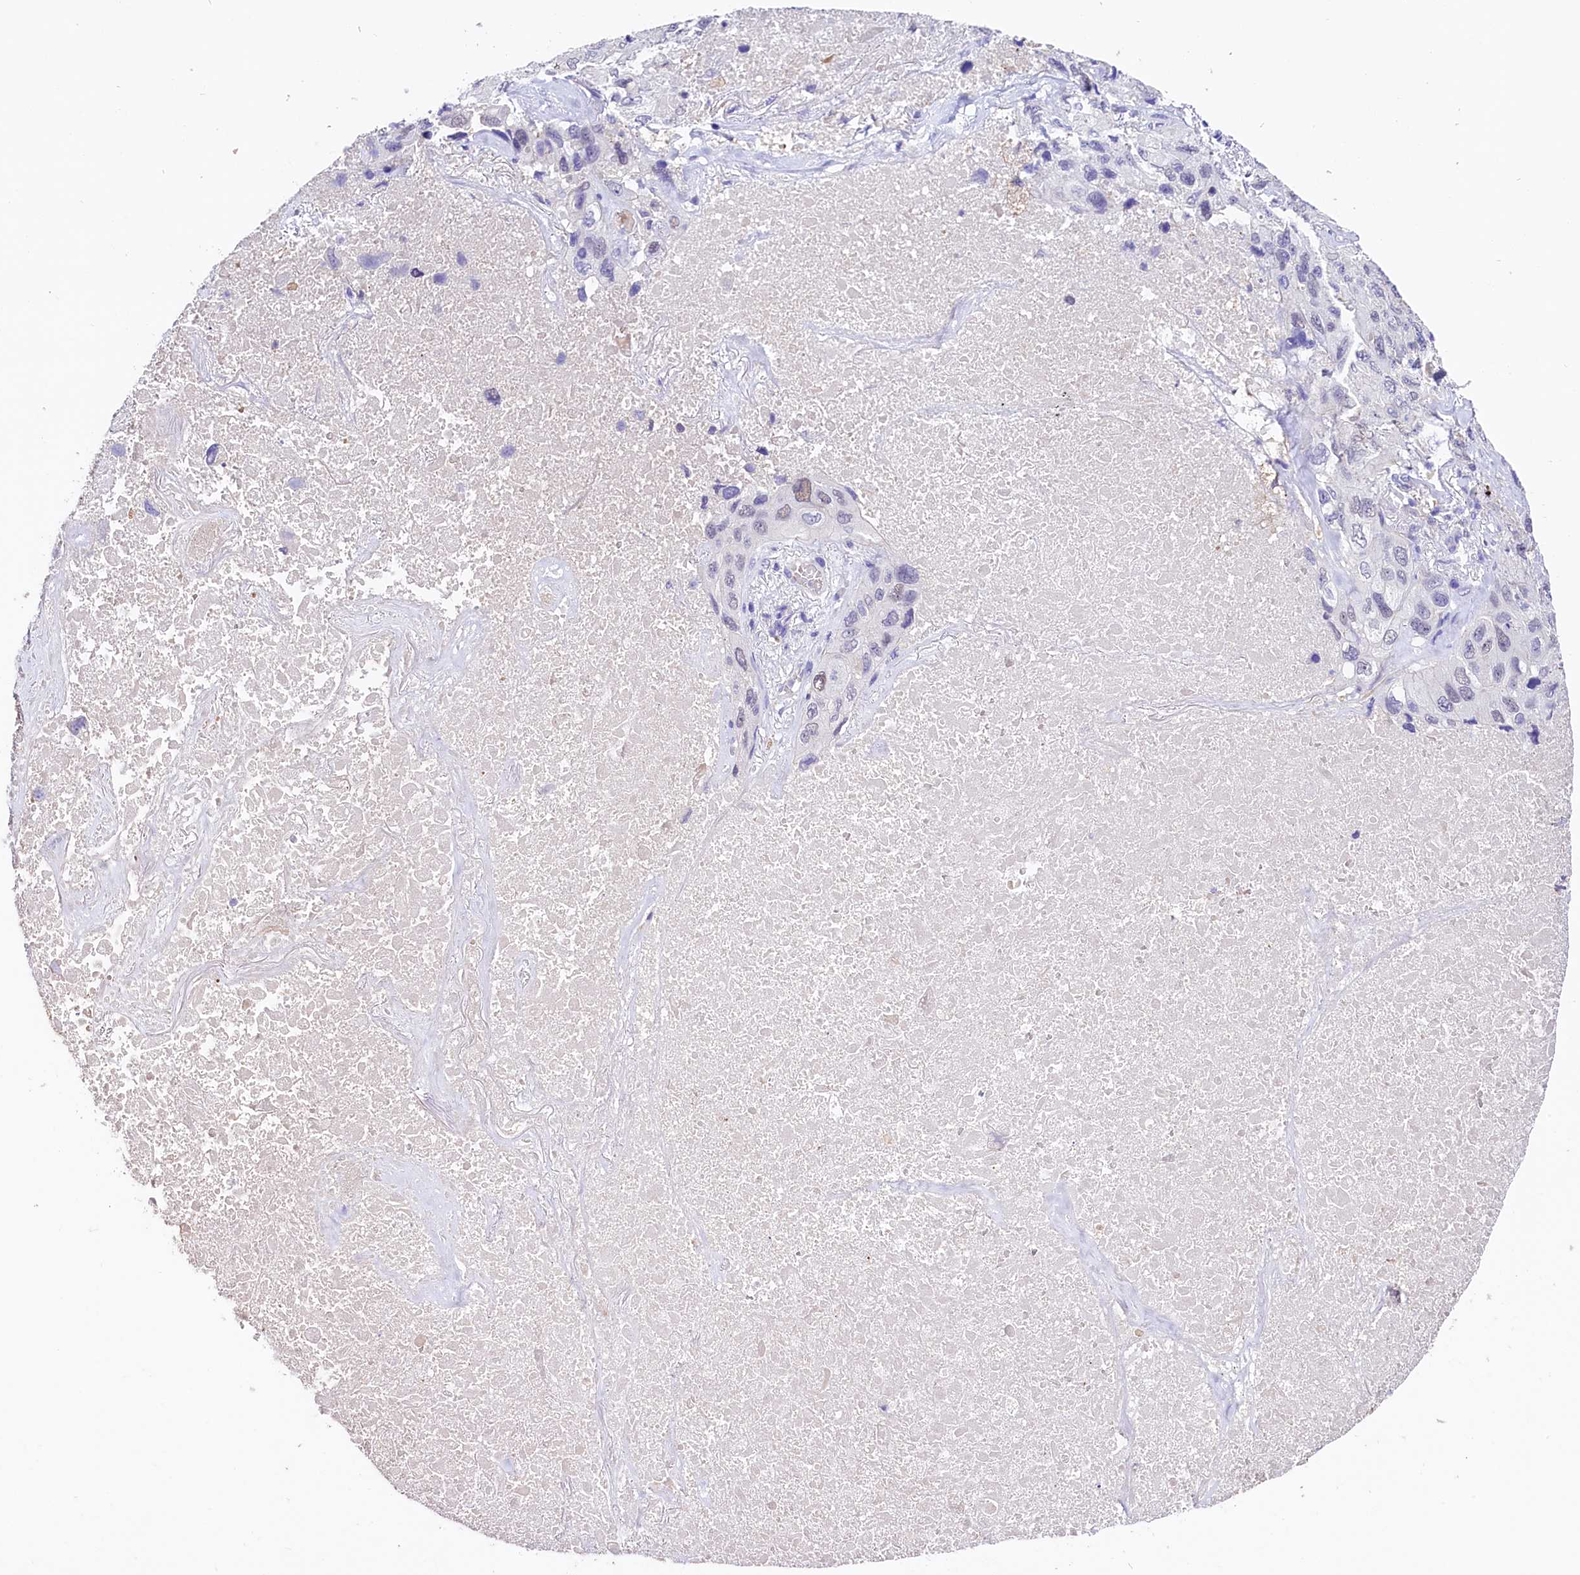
{"staining": {"intensity": "negative", "quantity": "none", "location": "none"}, "tissue": "lung cancer", "cell_type": "Tumor cells", "image_type": "cancer", "snomed": [{"axis": "morphology", "description": "Squamous cell carcinoma, NOS"}, {"axis": "topography", "description": "Lung"}], "caption": "This histopathology image is of lung squamous cell carcinoma stained with immunohistochemistry to label a protein in brown with the nuclei are counter-stained blue. There is no staining in tumor cells.", "gene": "MEX3B", "patient": {"sex": "female", "age": 73}}